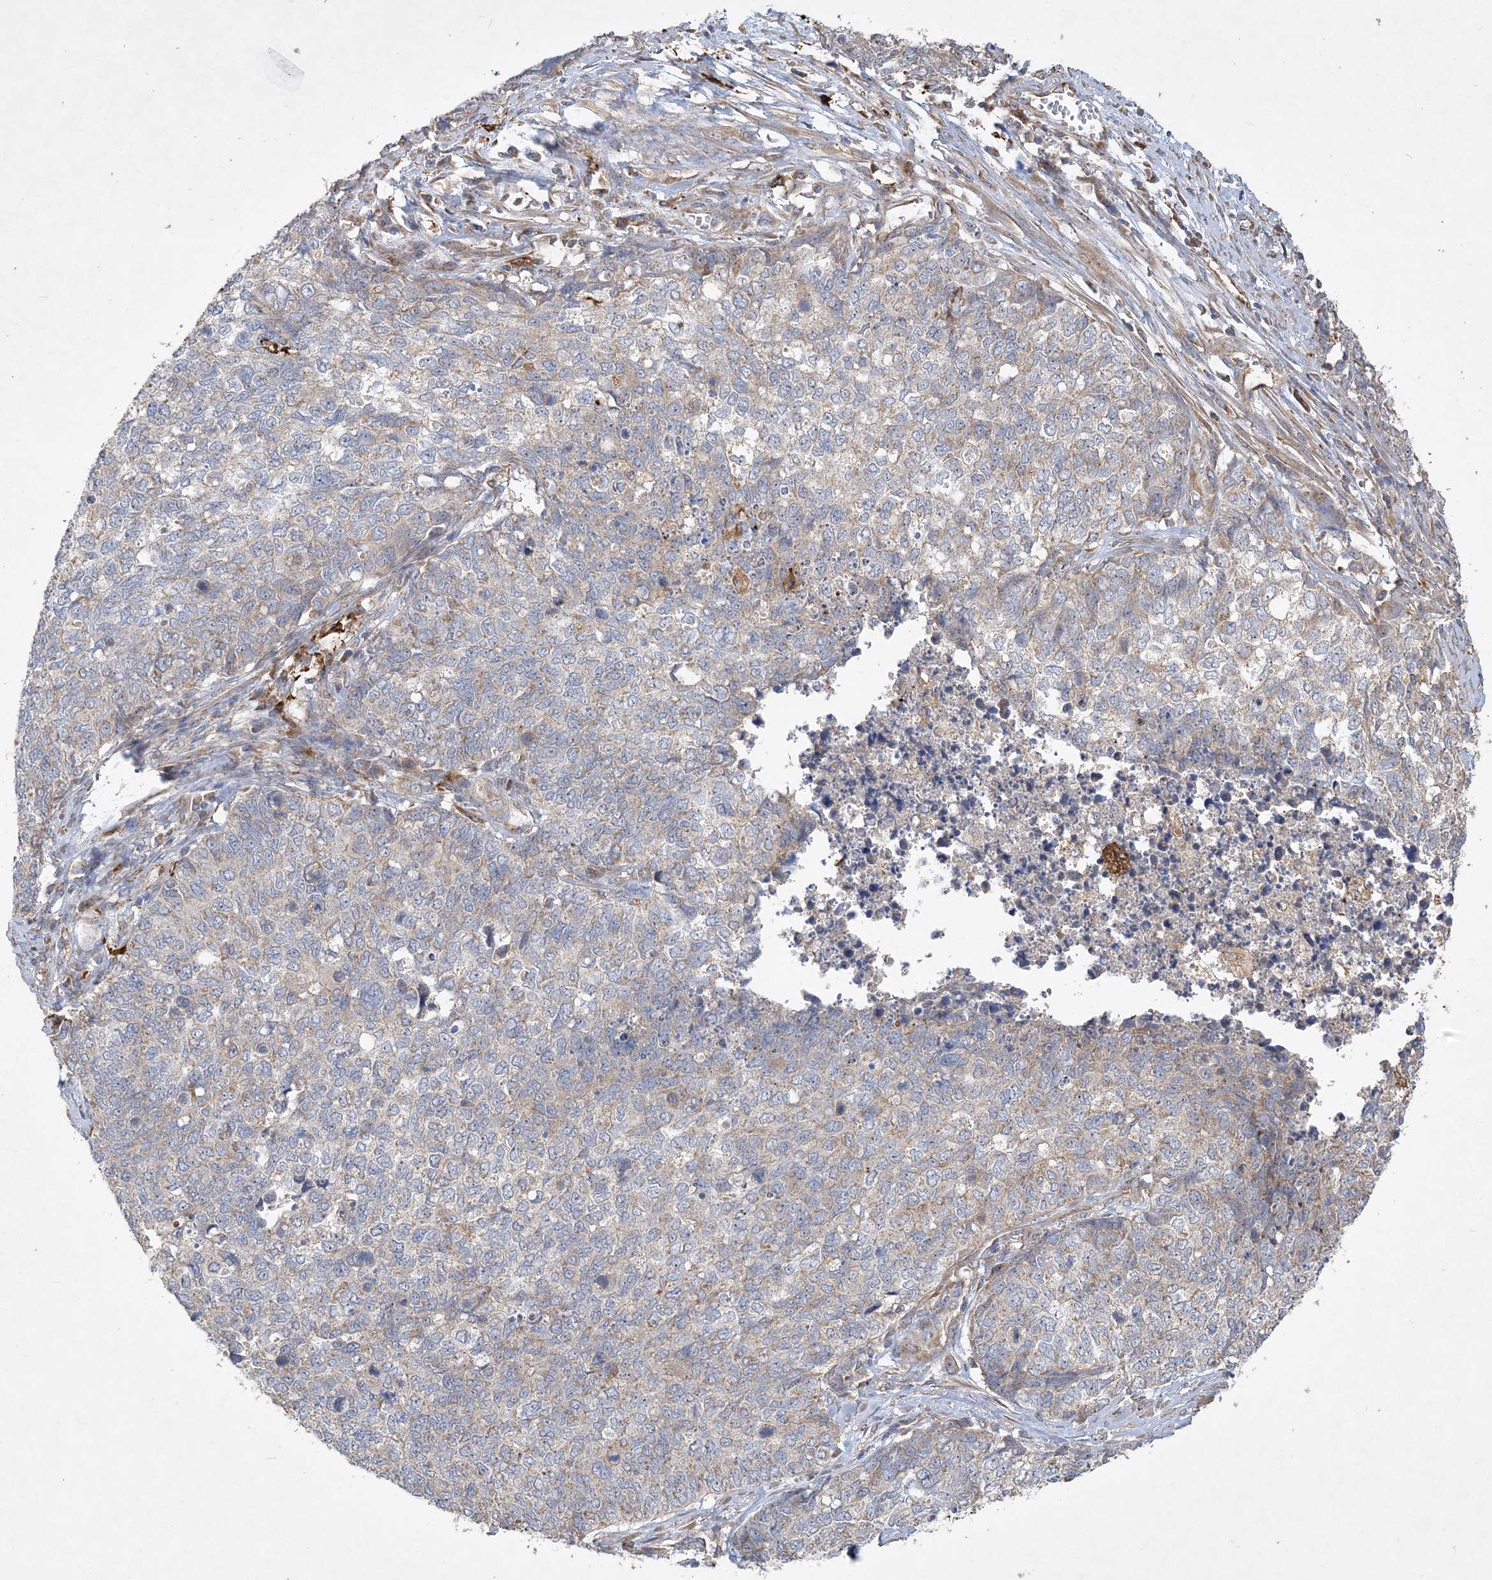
{"staining": {"intensity": "weak", "quantity": "25%-75%", "location": "cytoplasmic/membranous"}, "tissue": "cervical cancer", "cell_type": "Tumor cells", "image_type": "cancer", "snomed": [{"axis": "morphology", "description": "Squamous cell carcinoma, NOS"}, {"axis": "topography", "description": "Cervix"}], "caption": "Human cervical cancer stained for a protein (brown) exhibits weak cytoplasmic/membranous positive expression in about 25%-75% of tumor cells.", "gene": "FEZ2", "patient": {"sex": "female", "age": 63}}